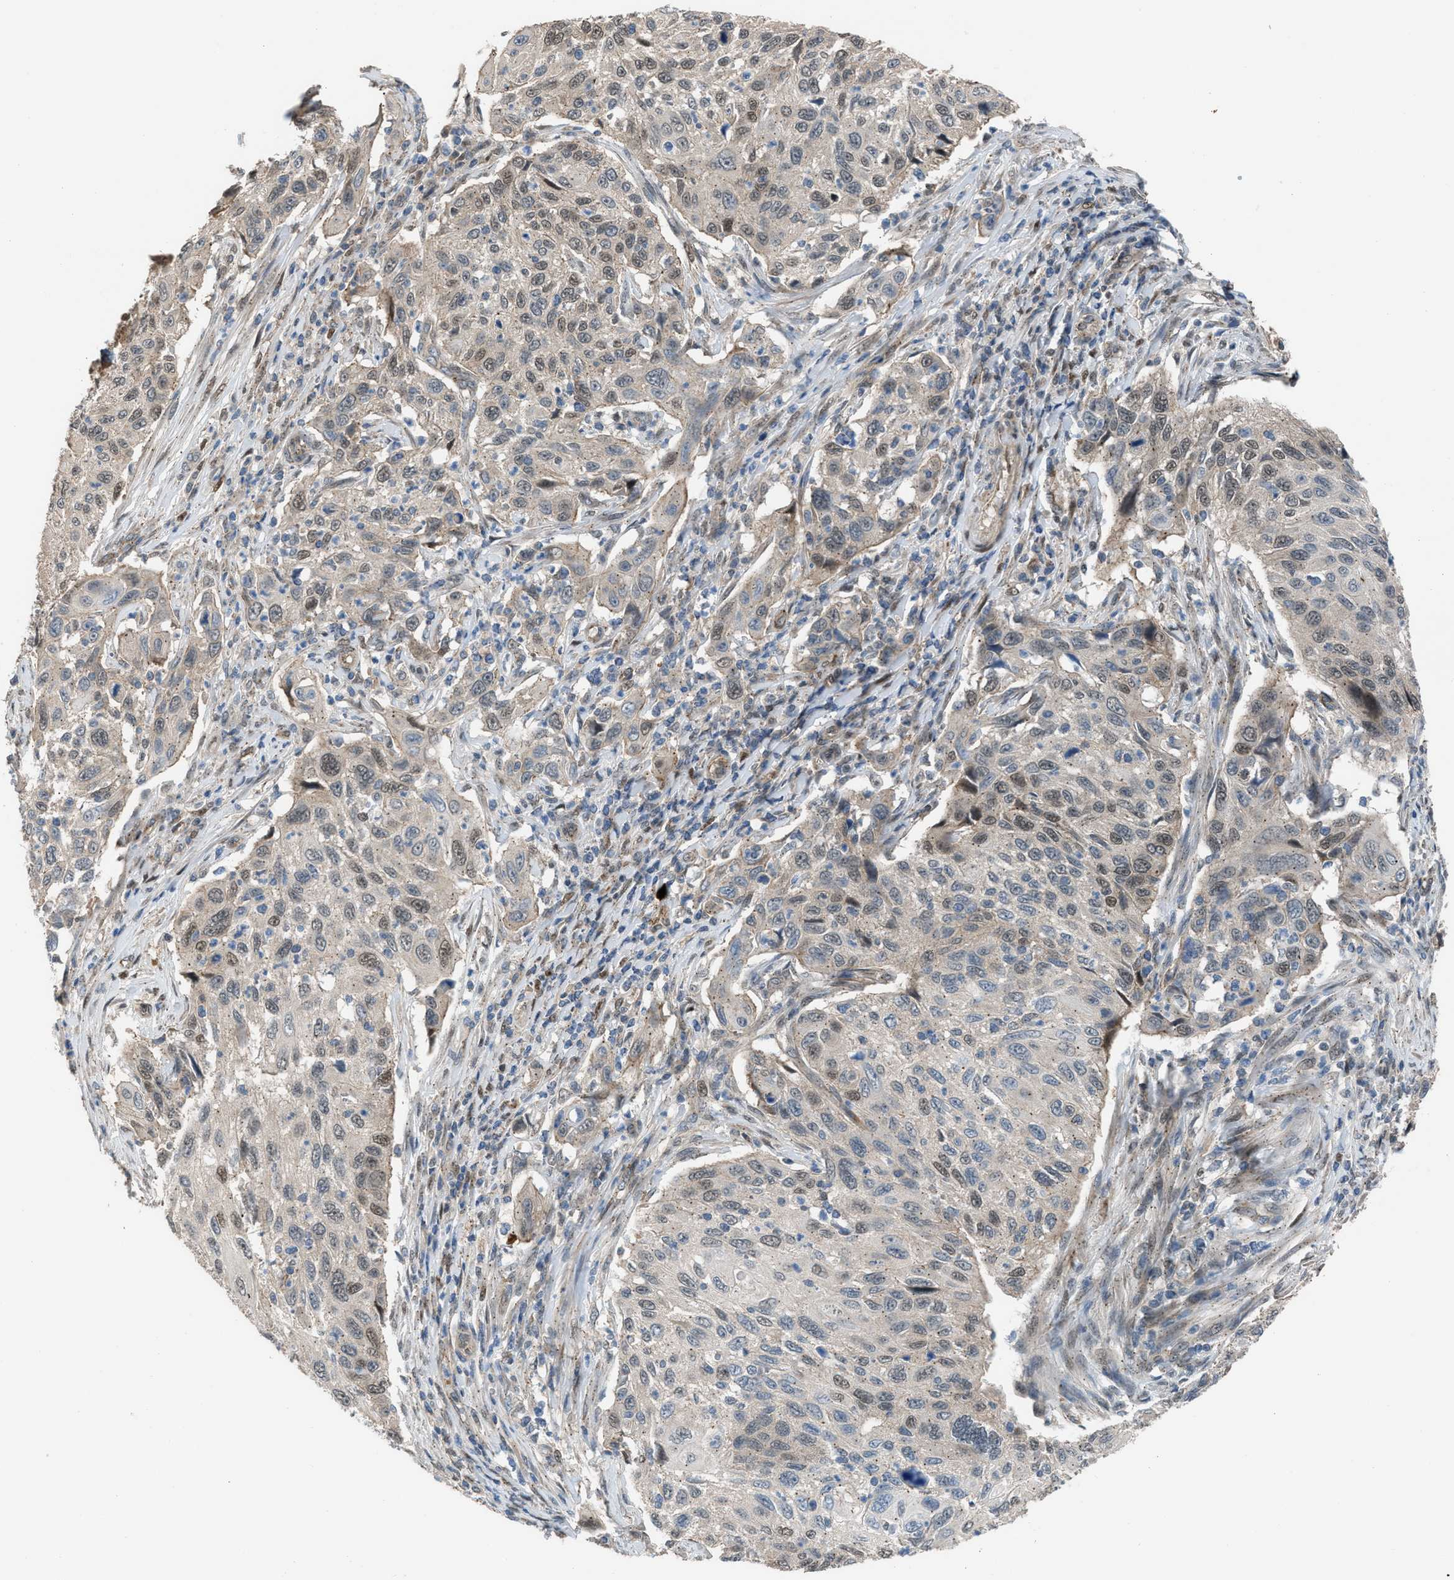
{"staining": {"intensity": "moderate", "quantity": "<25%", "location": "cytoplasmic/membranous,nuclear"}, "tissue": "cervical cancer", "cell_type": "Tumor cells", "image_type": "cancer", "snomed": [{"axis": "morphology", "description": "Squamous cell carcinoma, NOS"}, {"axis": "topography", "description": "Cervix"}], "caption": "Immunohistochemistry (IHC) histopathology image of neoplastic tissue: squamous cell carcinoma (cervical) stained using immunohistochemistry shows low levels of moderate protein expression localized specifically in the cytoplasmic/membranous and nuclear of tumor cells, appearing as a cytoplasmic/membranous and nuclear brown color.", "gene": "CRTC1", "patient": {"sex": "female", "age": 70}}